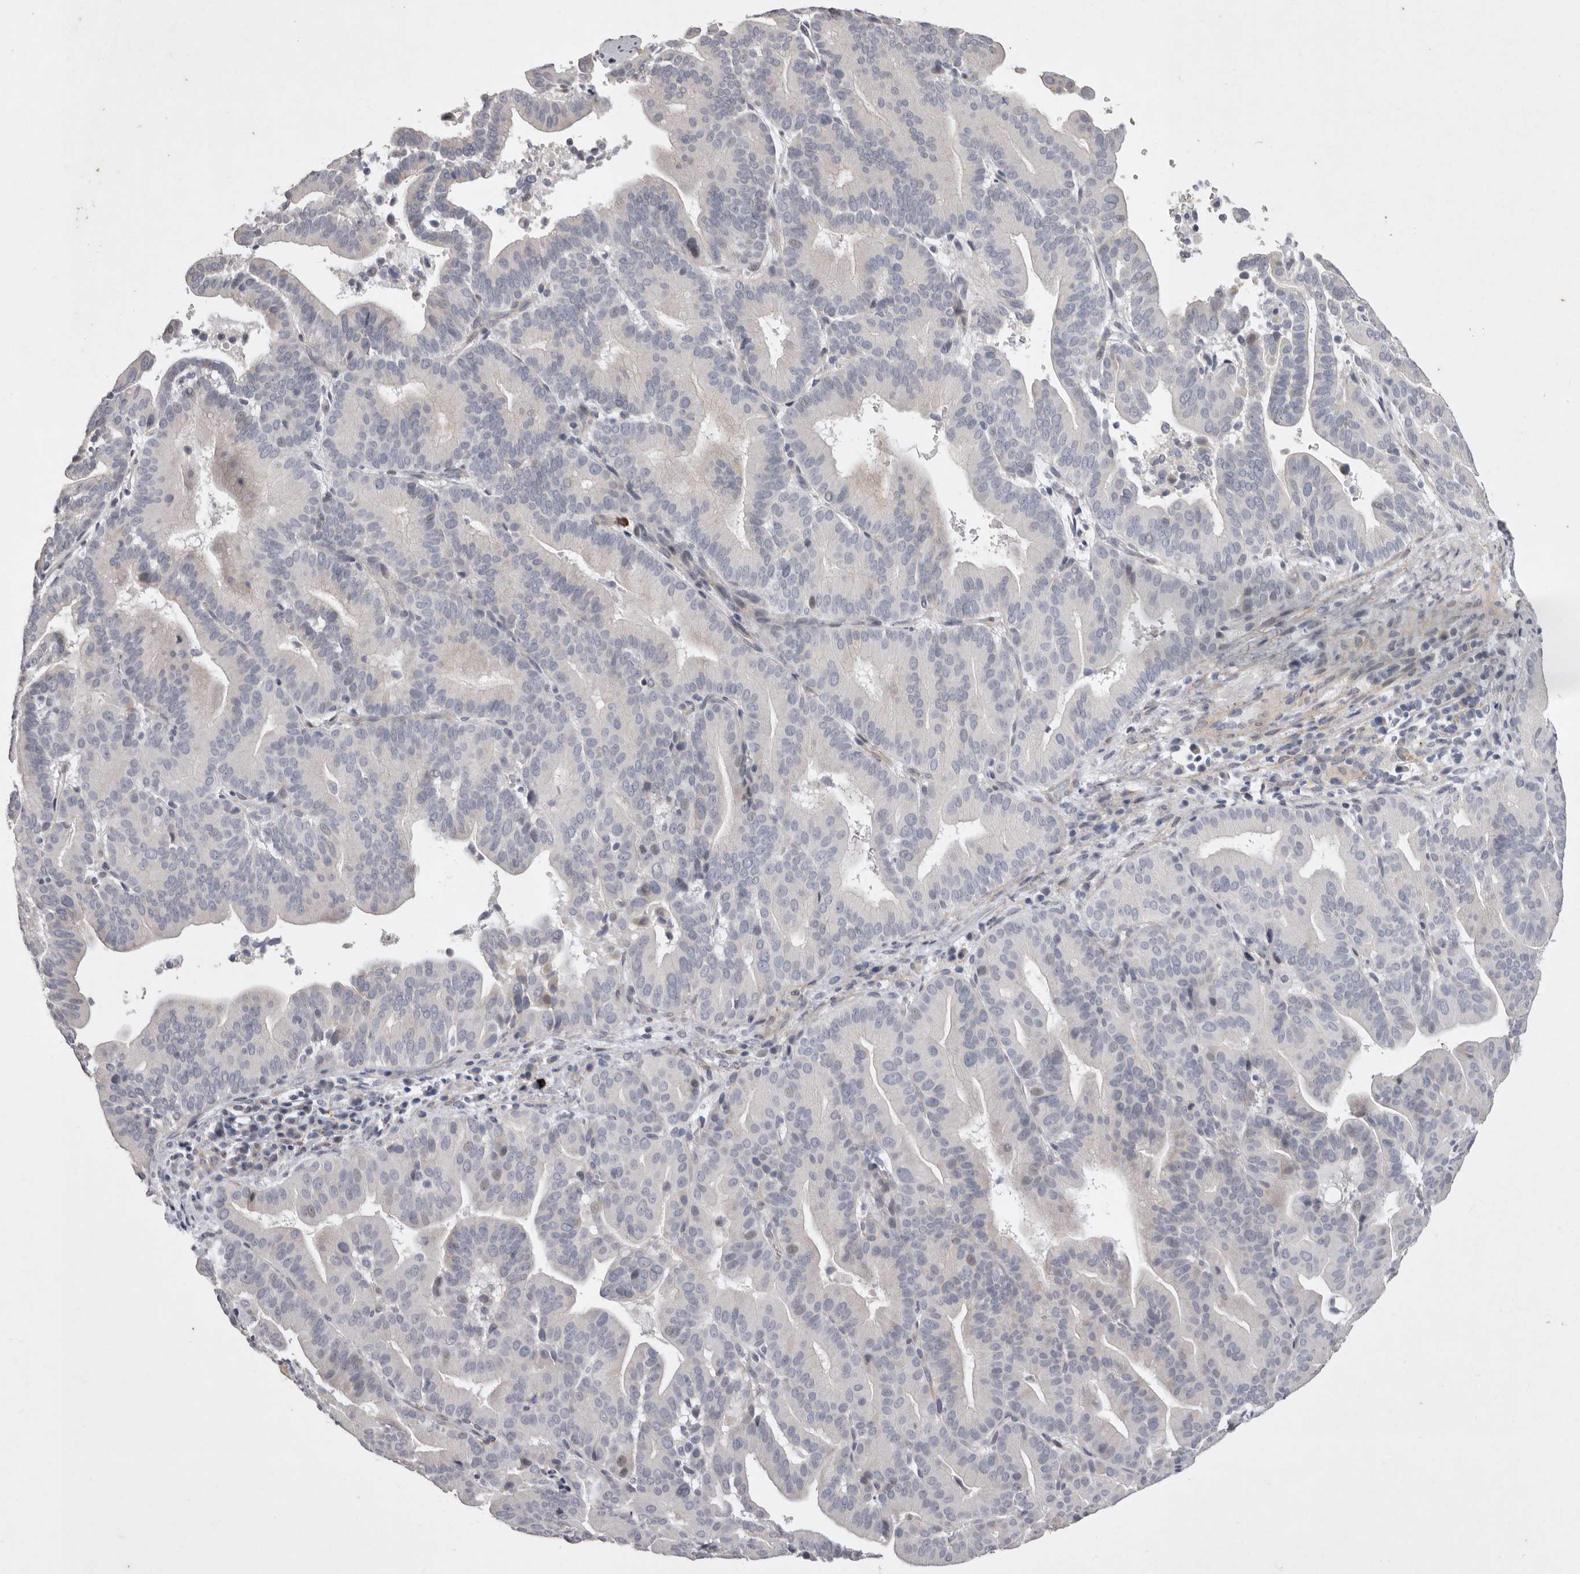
{"staining": {"intensity": "weak", "quantity": "<25%", "location": "nuclear"}, "tissue": "liver cancer", "cell_type": "Tumor cells", "image_type": "cancer", "snomed": [{"axis": "morphology", "description": "Cholangiocarcinoma"}, {"axis": "topography", "description": "Liver"}], "caption": "Immunohistochemistry (IHC) photomicrograph of neoplastic tissue: human liver cancer (cholangiocarcinoma) stained with DAB demonstrates no significant protein staining in tumor cells.", "gene": "NKAIN4", "patient": {"sex": "female", "age": 75}}